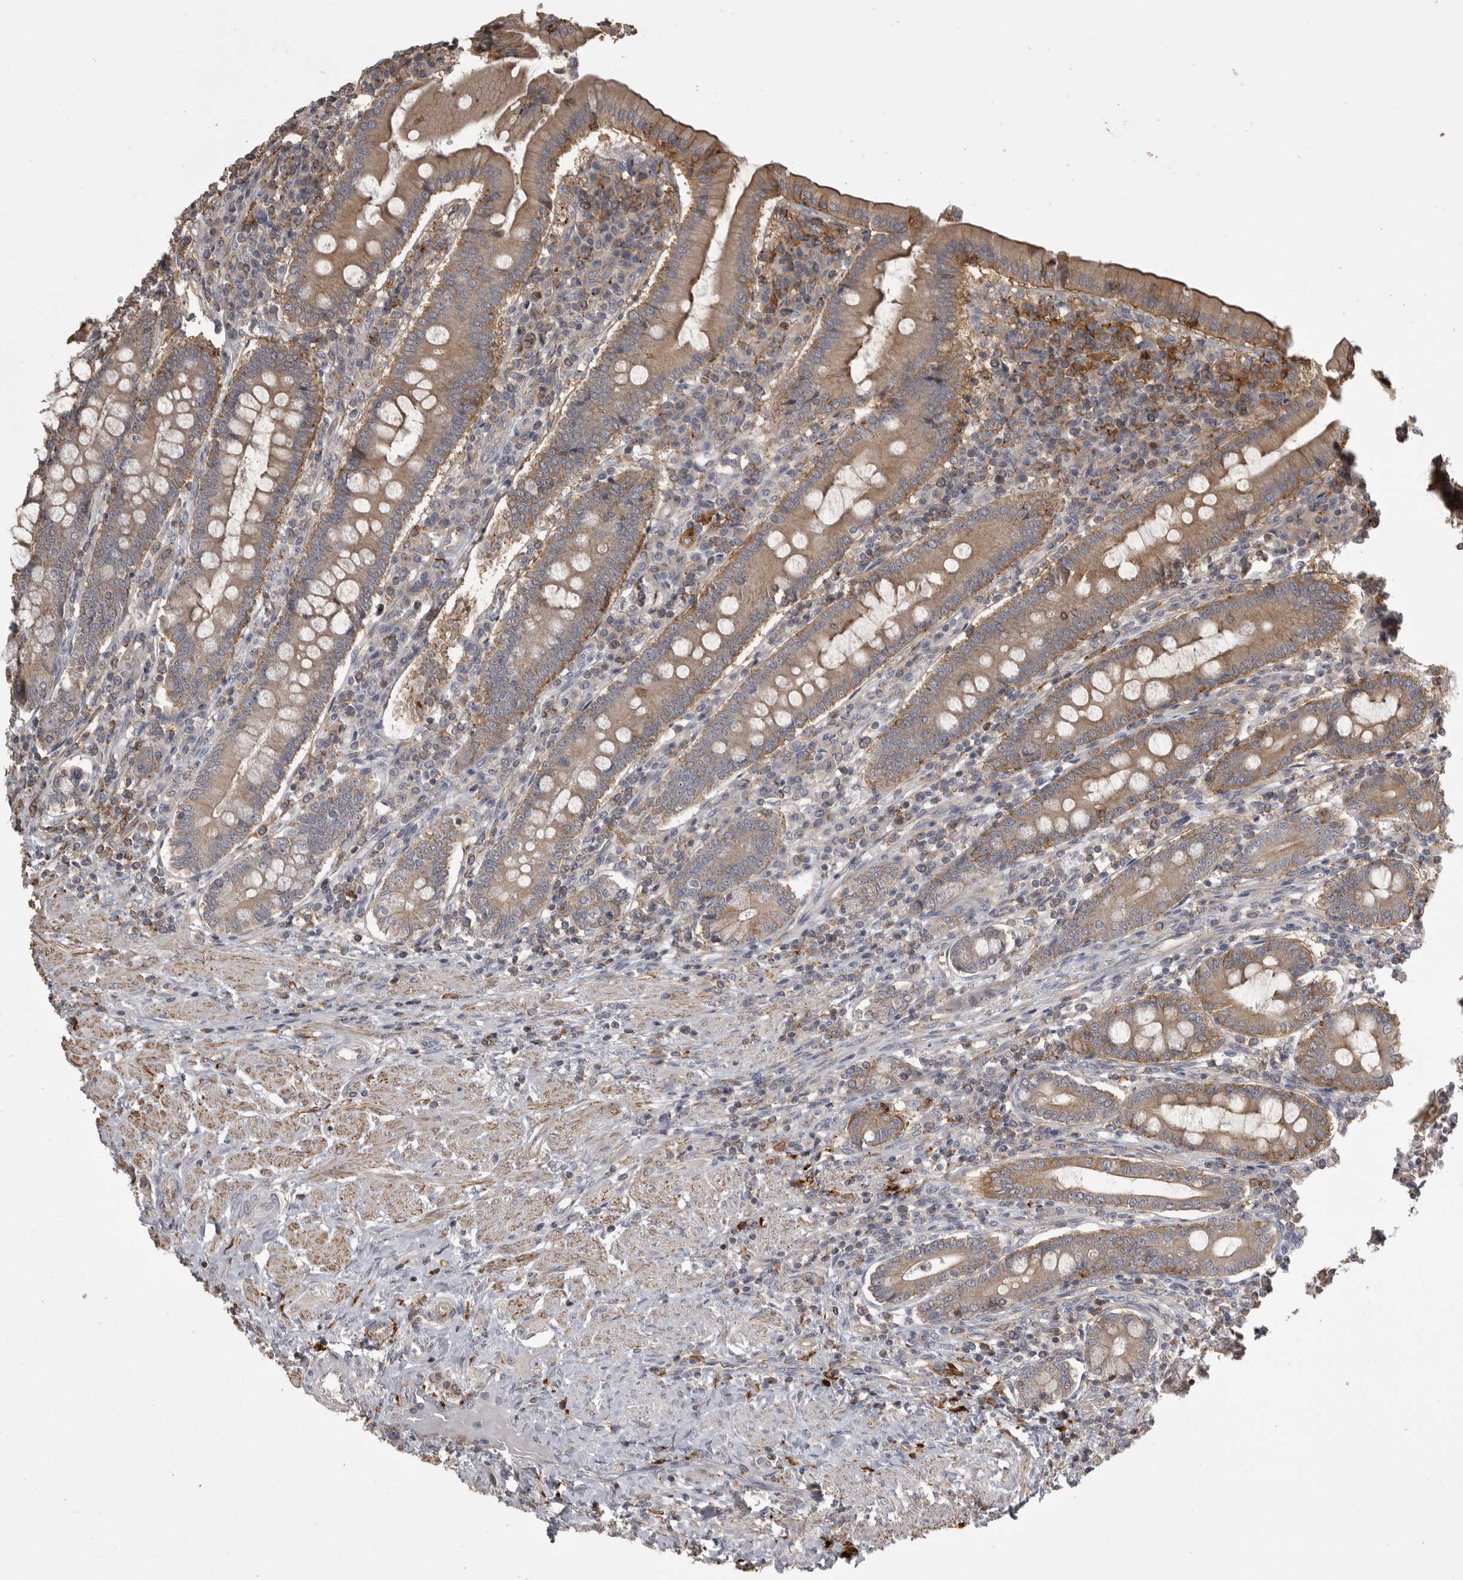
{"staining": {"intensity": "moderate", "quantity": ">75%", "location": "cytoplasmic/membranous"}, "tissue": "duodenum", "cell_type": "Glandular cells", "image_type": "normal", "snomed": [{"axis": "morphology", "description": "Normal tissue, NOS"}, {"axis": "morphology", "description": "Adenocarcinoma, NOS"}, {"axis": "topography", "description": "Pancreas"}, {"axis": "topography", "description": "Duodenum"}], "caption": "IHC (DAB) staining of unremarkable human duodenum demonstrates moderate cytoplasmic/membranous protein positivity in about >75% of glandular cells. Immunohistochemistry stains the protein of interest in brown and the nuclei are stained blue.", "gene": "CMTM6", "patient": {"sex": "male", "age": 50}}